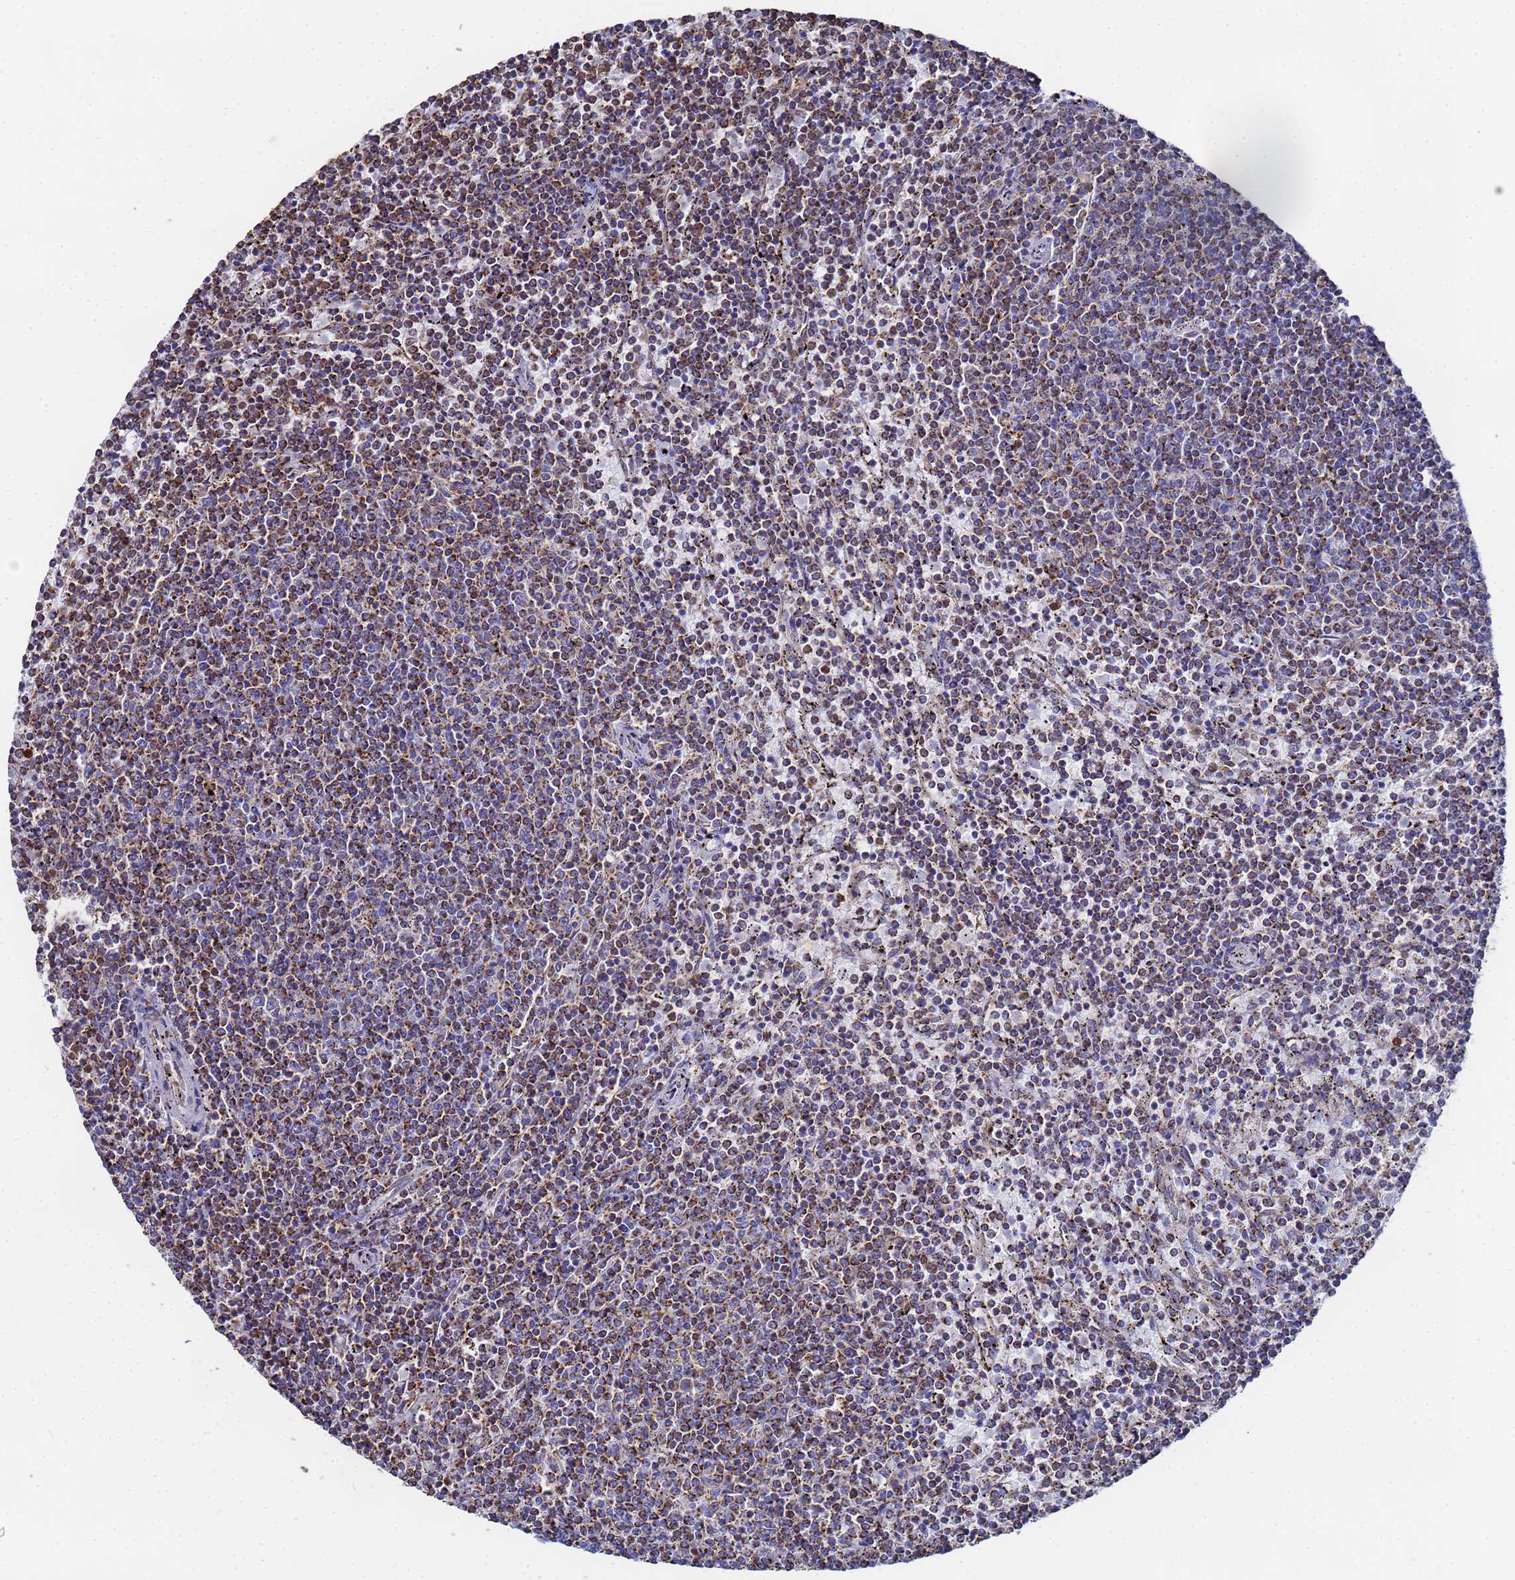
{"staining": {"intensity": "strong", "quantity": "25%-75%", "location": "cytoplasmic/membranous"}, "tissue": "lymphoma", "cell_type": "Tumor cells", "image_type": "cancer", "snomed": [{"axis": "morphology", "description": "Malignant lymphoma, non-Hodgkin's type, Low grade"}, {"axis": "topography", "description": "Spleen"}], "caption": "Protein staining displays strong cytoplasmic/membranous staining in about 25%-75% of tumor cells in low-grade malignant lymphoma, non-Hodgkin's type. (IHC, brightfield microscopy, high magnification).", "gene": "GLUD1", "patient": {"sex": "female", "age": 50}}